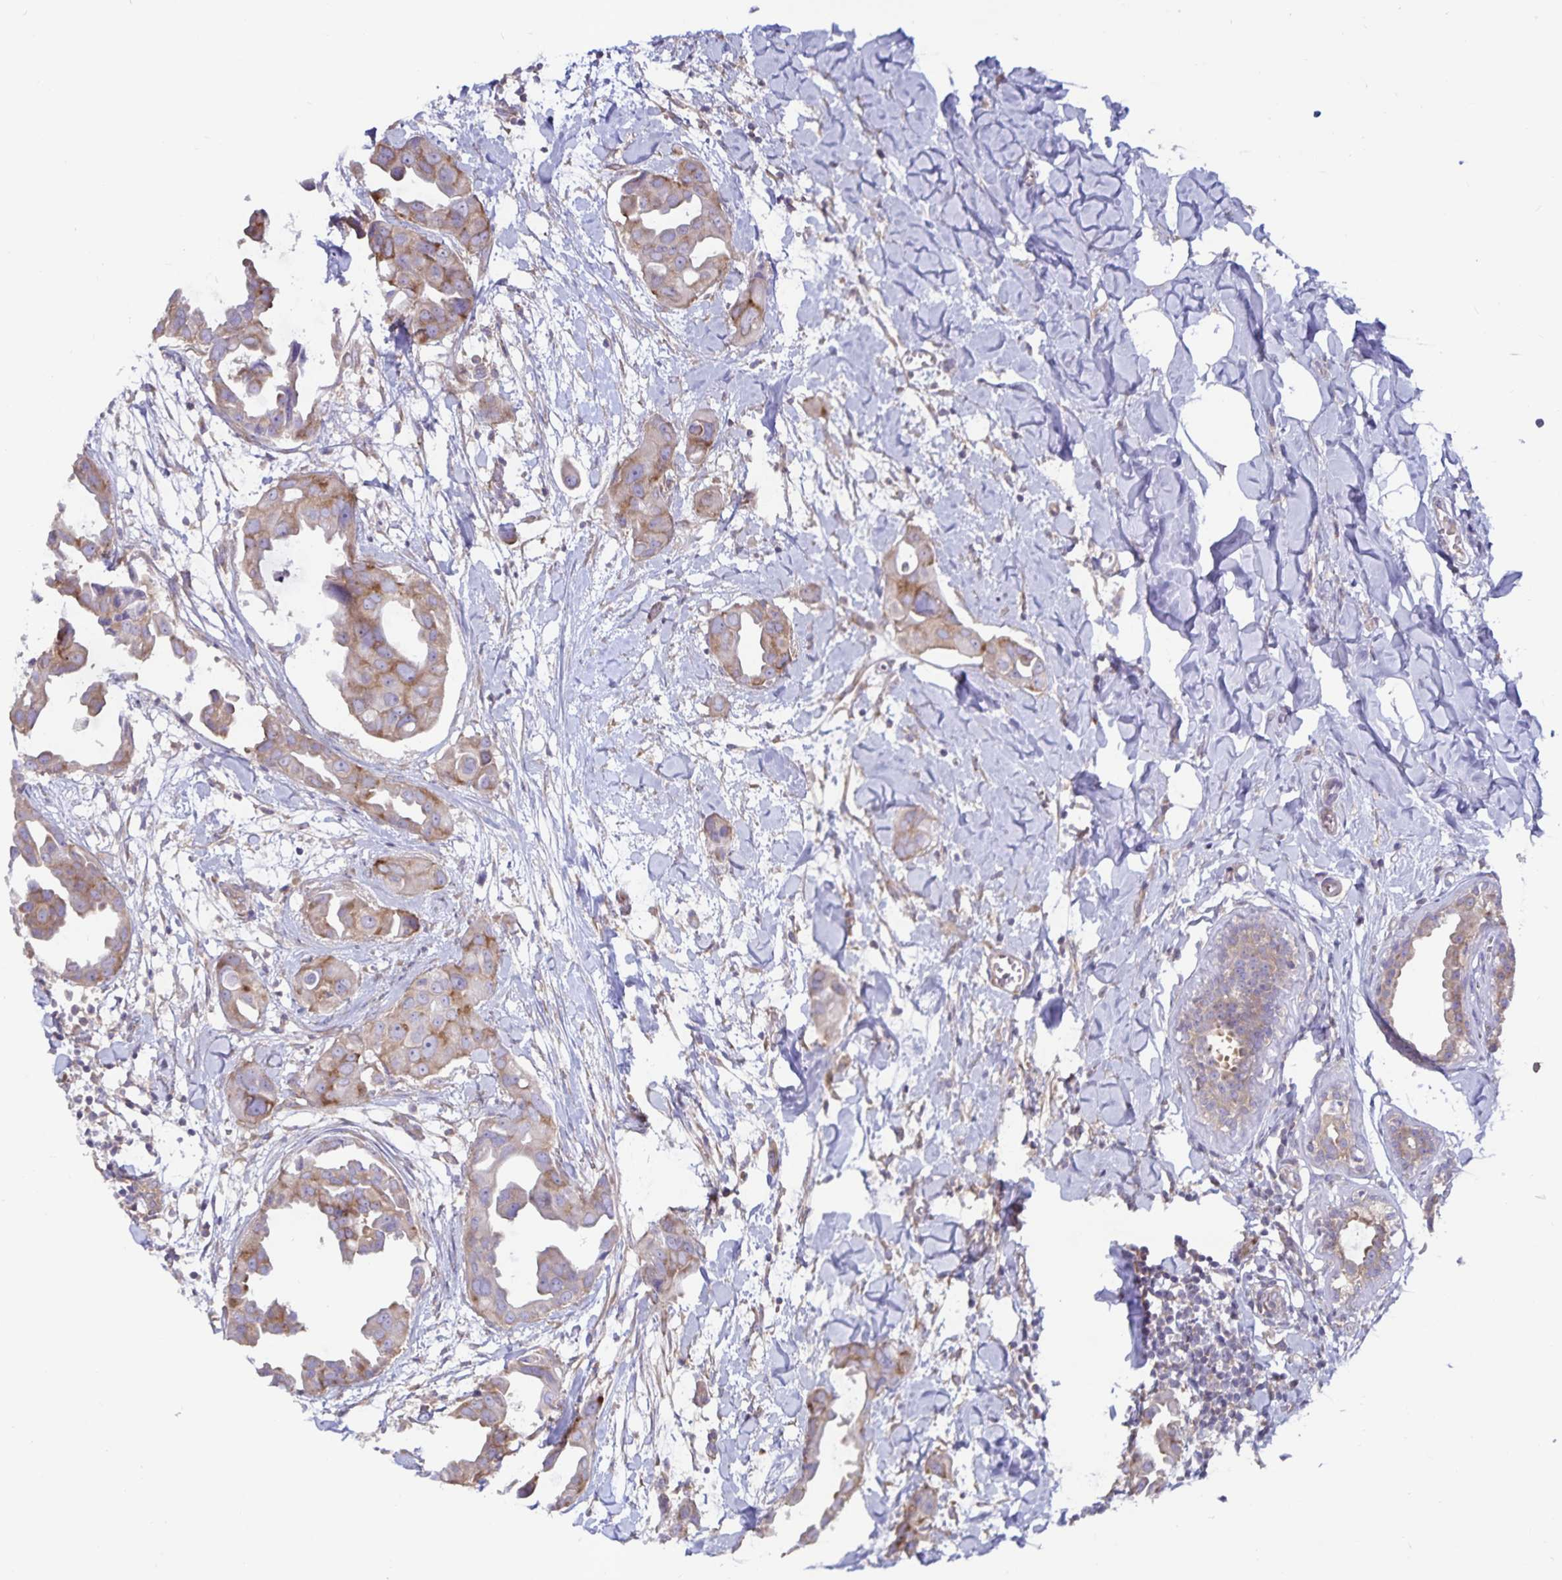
{"staining": {"intensity": "moderate", "quantity": ">75%", "location": "cytoplasmic/membranous"}, "tissue": "breast cancer", "cell_type": "Tumor cells", "image_type": "cancer", "snomed": [{"axis": "morphology", "description": "Duct carcinoma"}, {"axis": "topography", "description": "Breast"}], "caption": "Breast cancer stained for a protein (brown) displays moderate cytoplasmic/membranous positive staining in approximately >75% of tumor cells.", "gene": "FAM120A", "patient": {"sex": "female", "age": 38}}